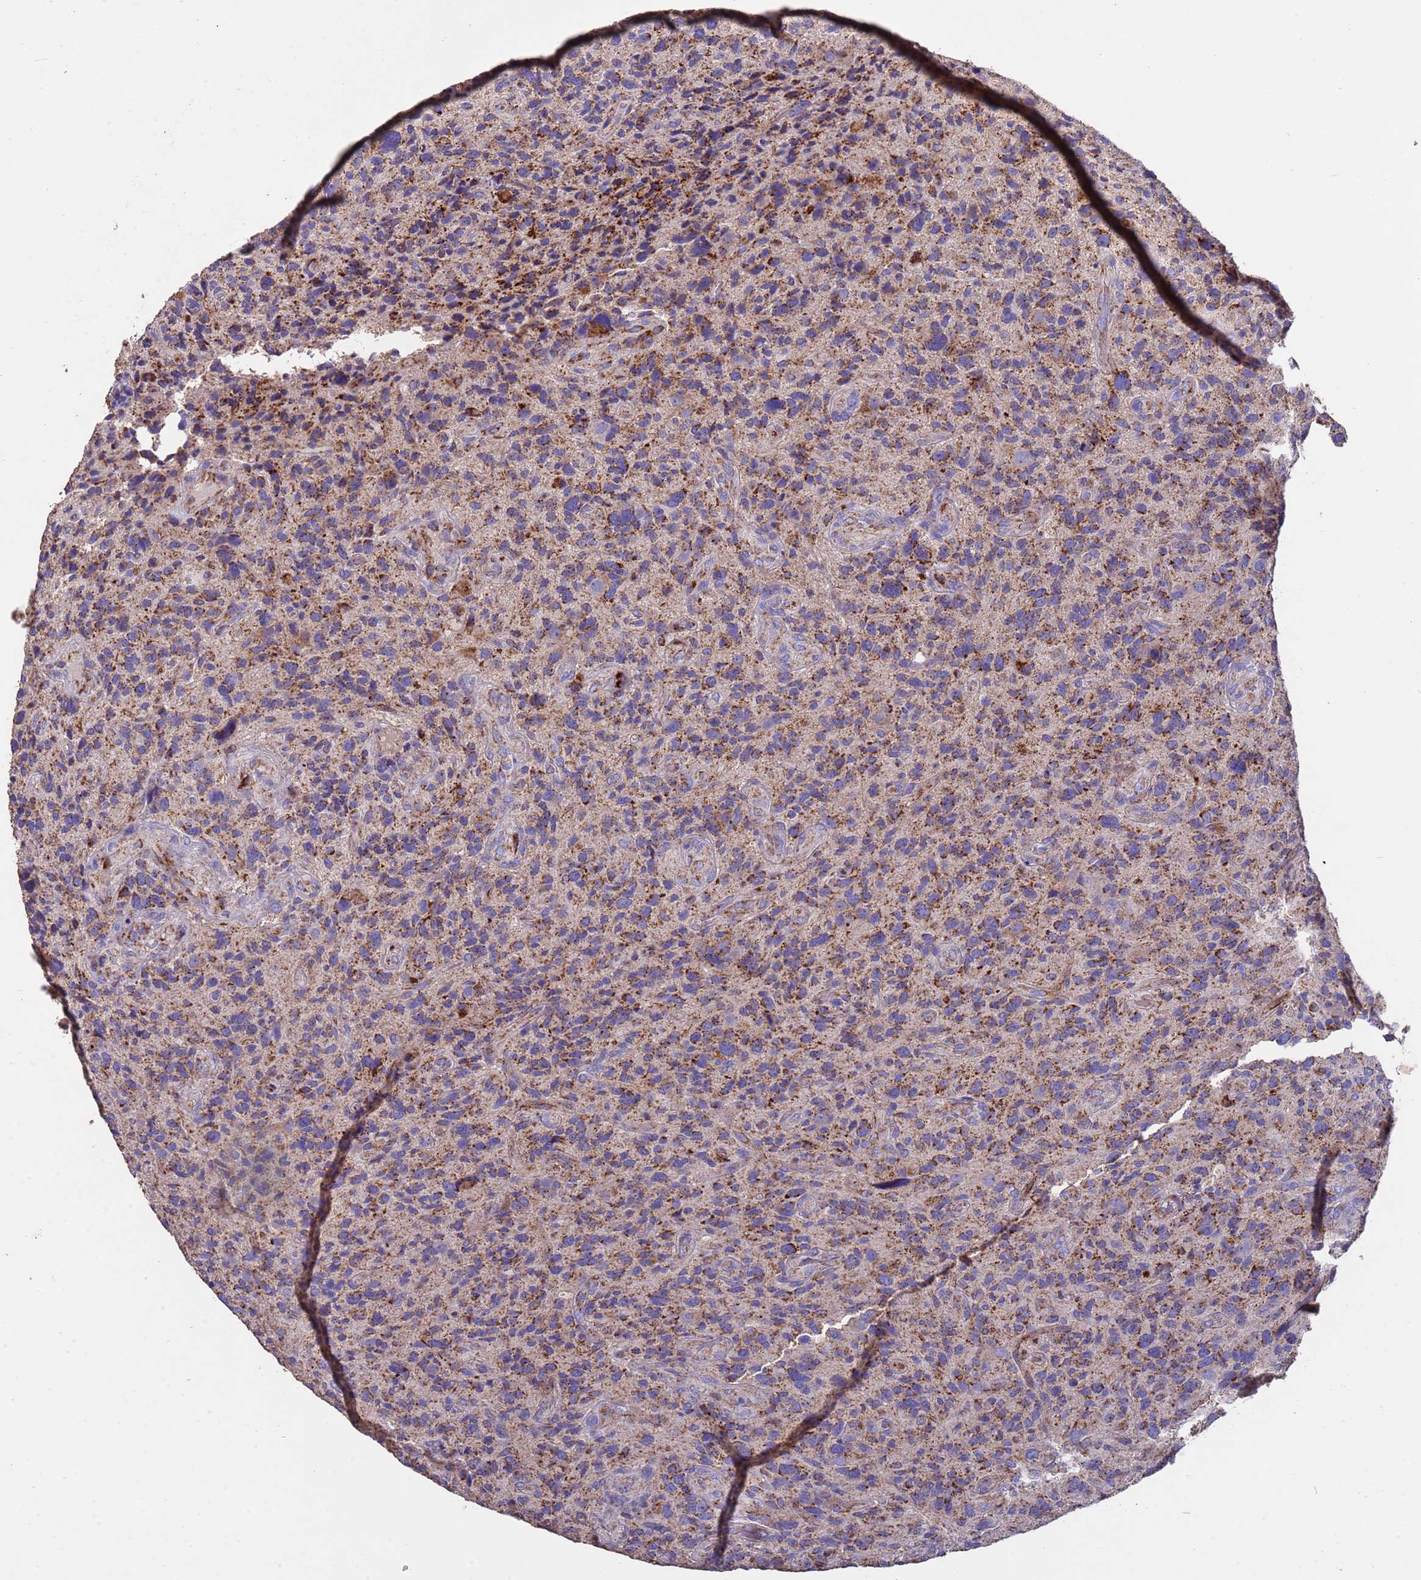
{"staining": {"intensity": "moderate", "quantity": ">75%", "location": "cytoplasmic/membranous"}, "tissue": "glioma", "cell_type": "Tumor cells", "image_type": "cancer", "snomed": [{"axis": "morphology", "description": "Glioma, malignant, High grade"}, {"axis": "topography", "description": "Brain"}], "caption": "This is an image of IHC staining of glioma, which shows moderate staining in the cytoplasmic/membranous of tumor cells.", "gene": "ZNFX1", "patient": {"sex": "male", "age": 47}}